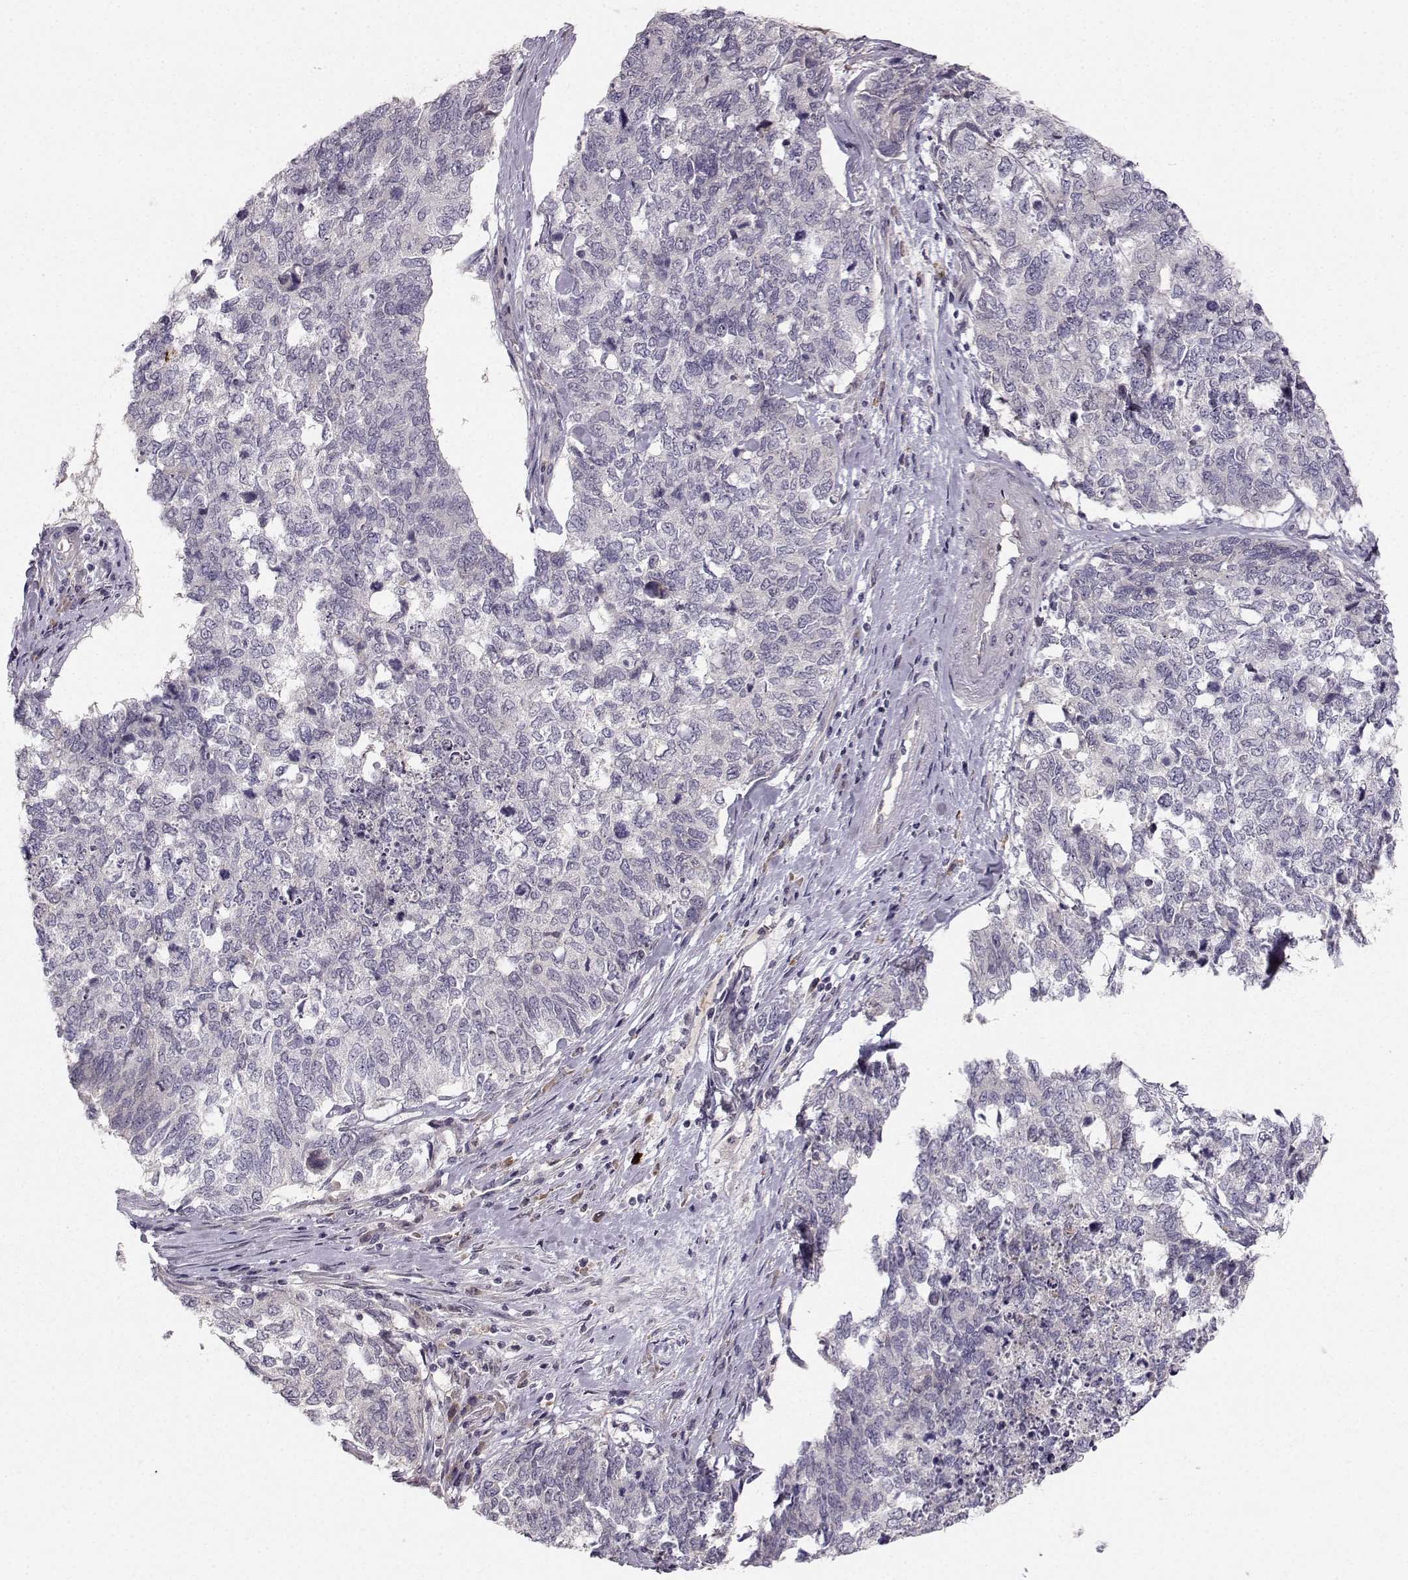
{"staining": {"intensity": "negative", "quantity": "none", "location": "none"}, "tissue": "cervical cancer", "cell_type": "Tumor cells", "image_type": "cancer", "snomed": [{"axis": "morphology", "description": "Squamous cell carcinoma, NOS"}, {"axis": "topography", "description": "Cervix"}], "caption": "The image demonstrates no significant expression in tumor cells of cervical cancer.", "gene": "OPRD1", "patient": {"sex": "female", "age": 63}}